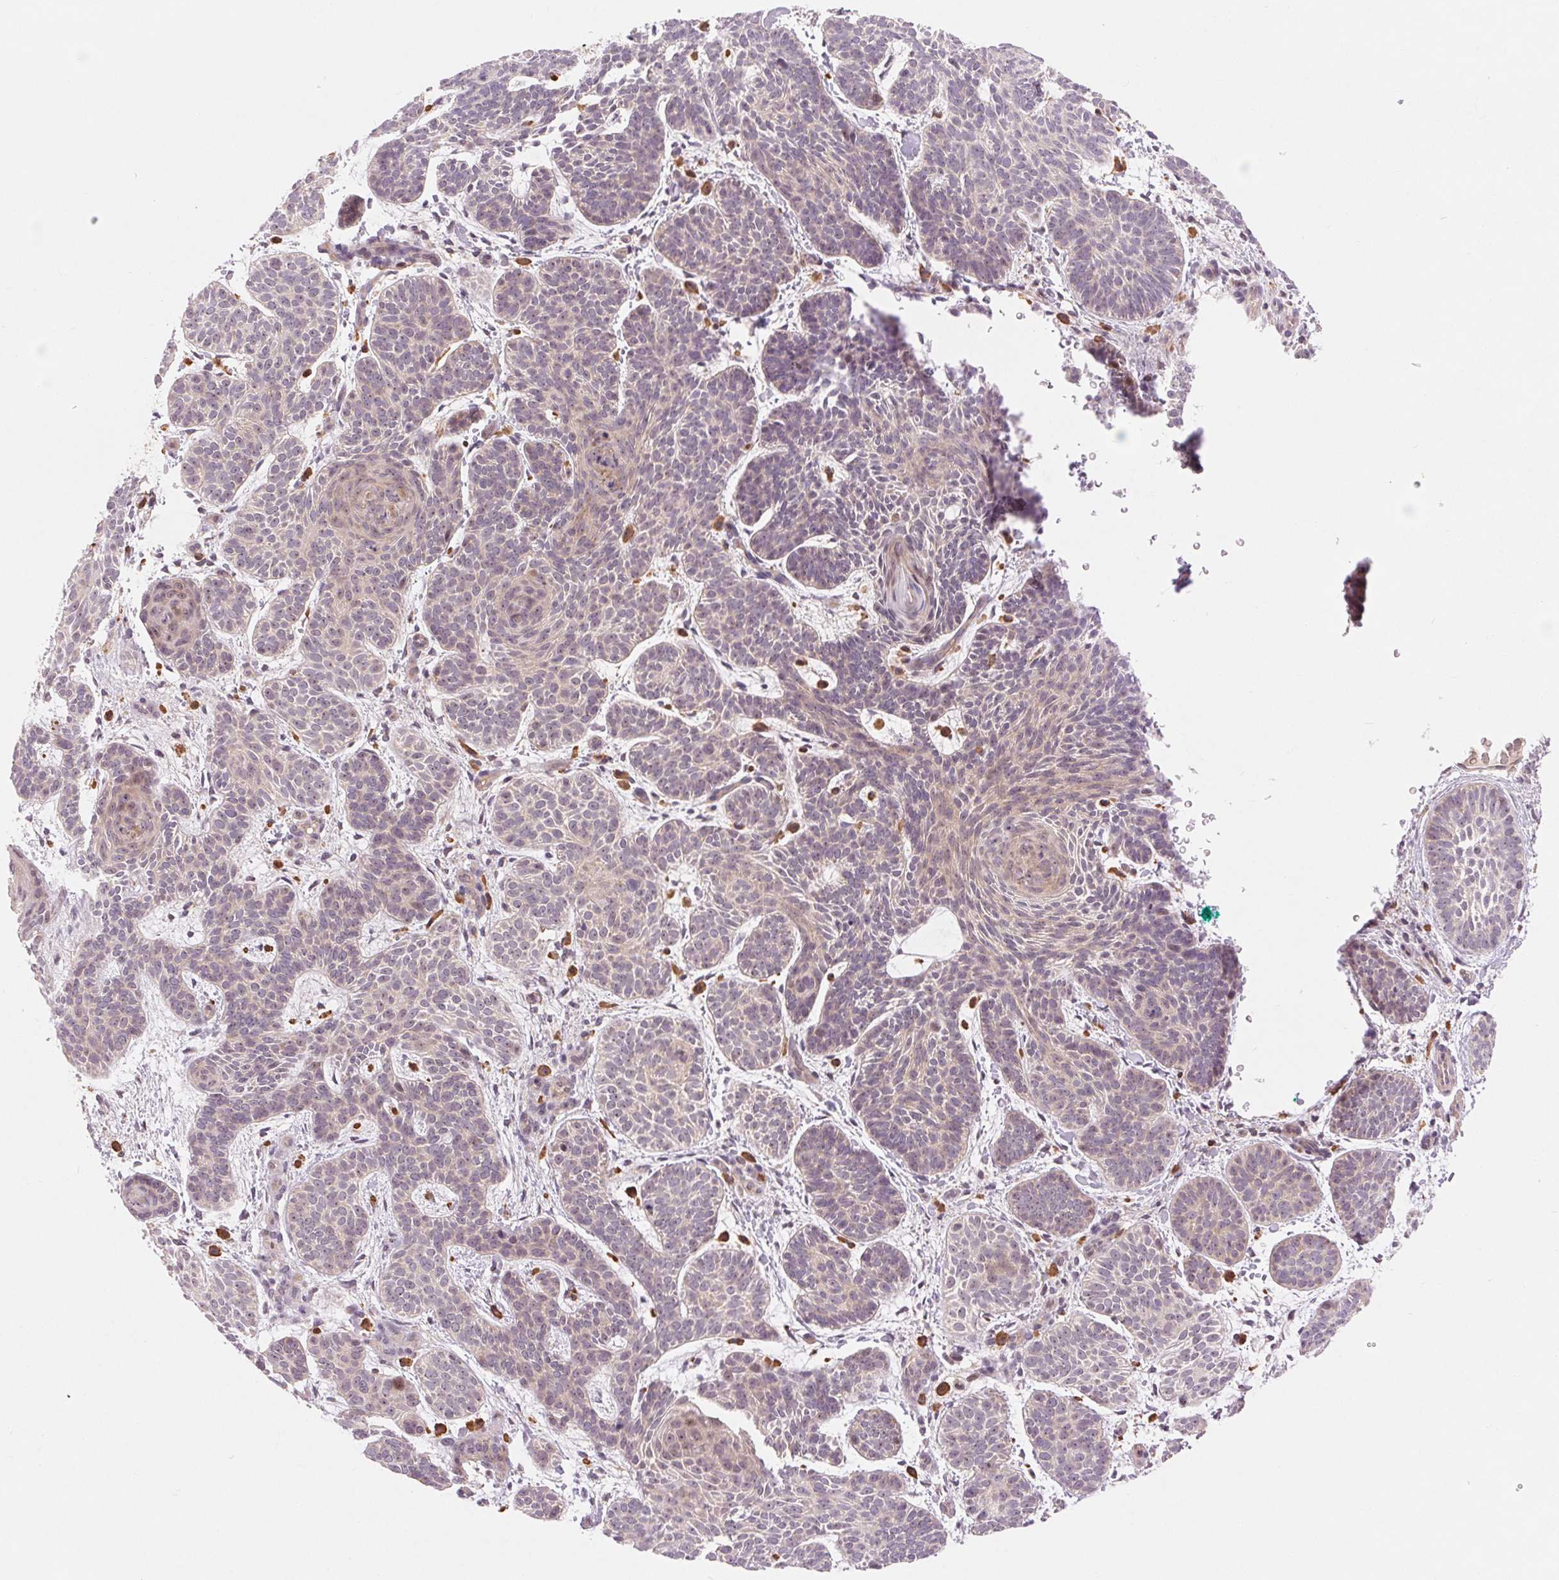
{"staining": {"intensity": "negative", "quantity": "none", "location": "none"}, "tissue": "skin cancer", "cell_type": "Tumor cells", "image_type": "cancer", "snomed": [{"axis": "morphology", "description": "Basal cell carcinoma"}, {"axis": "topography", "description": "Skin"}], "caption": "Tumor cells show no significant protein positivity in skin cancer.", "gene": "RANBP3L", "patient": {"sex": "female", "age": 82}}